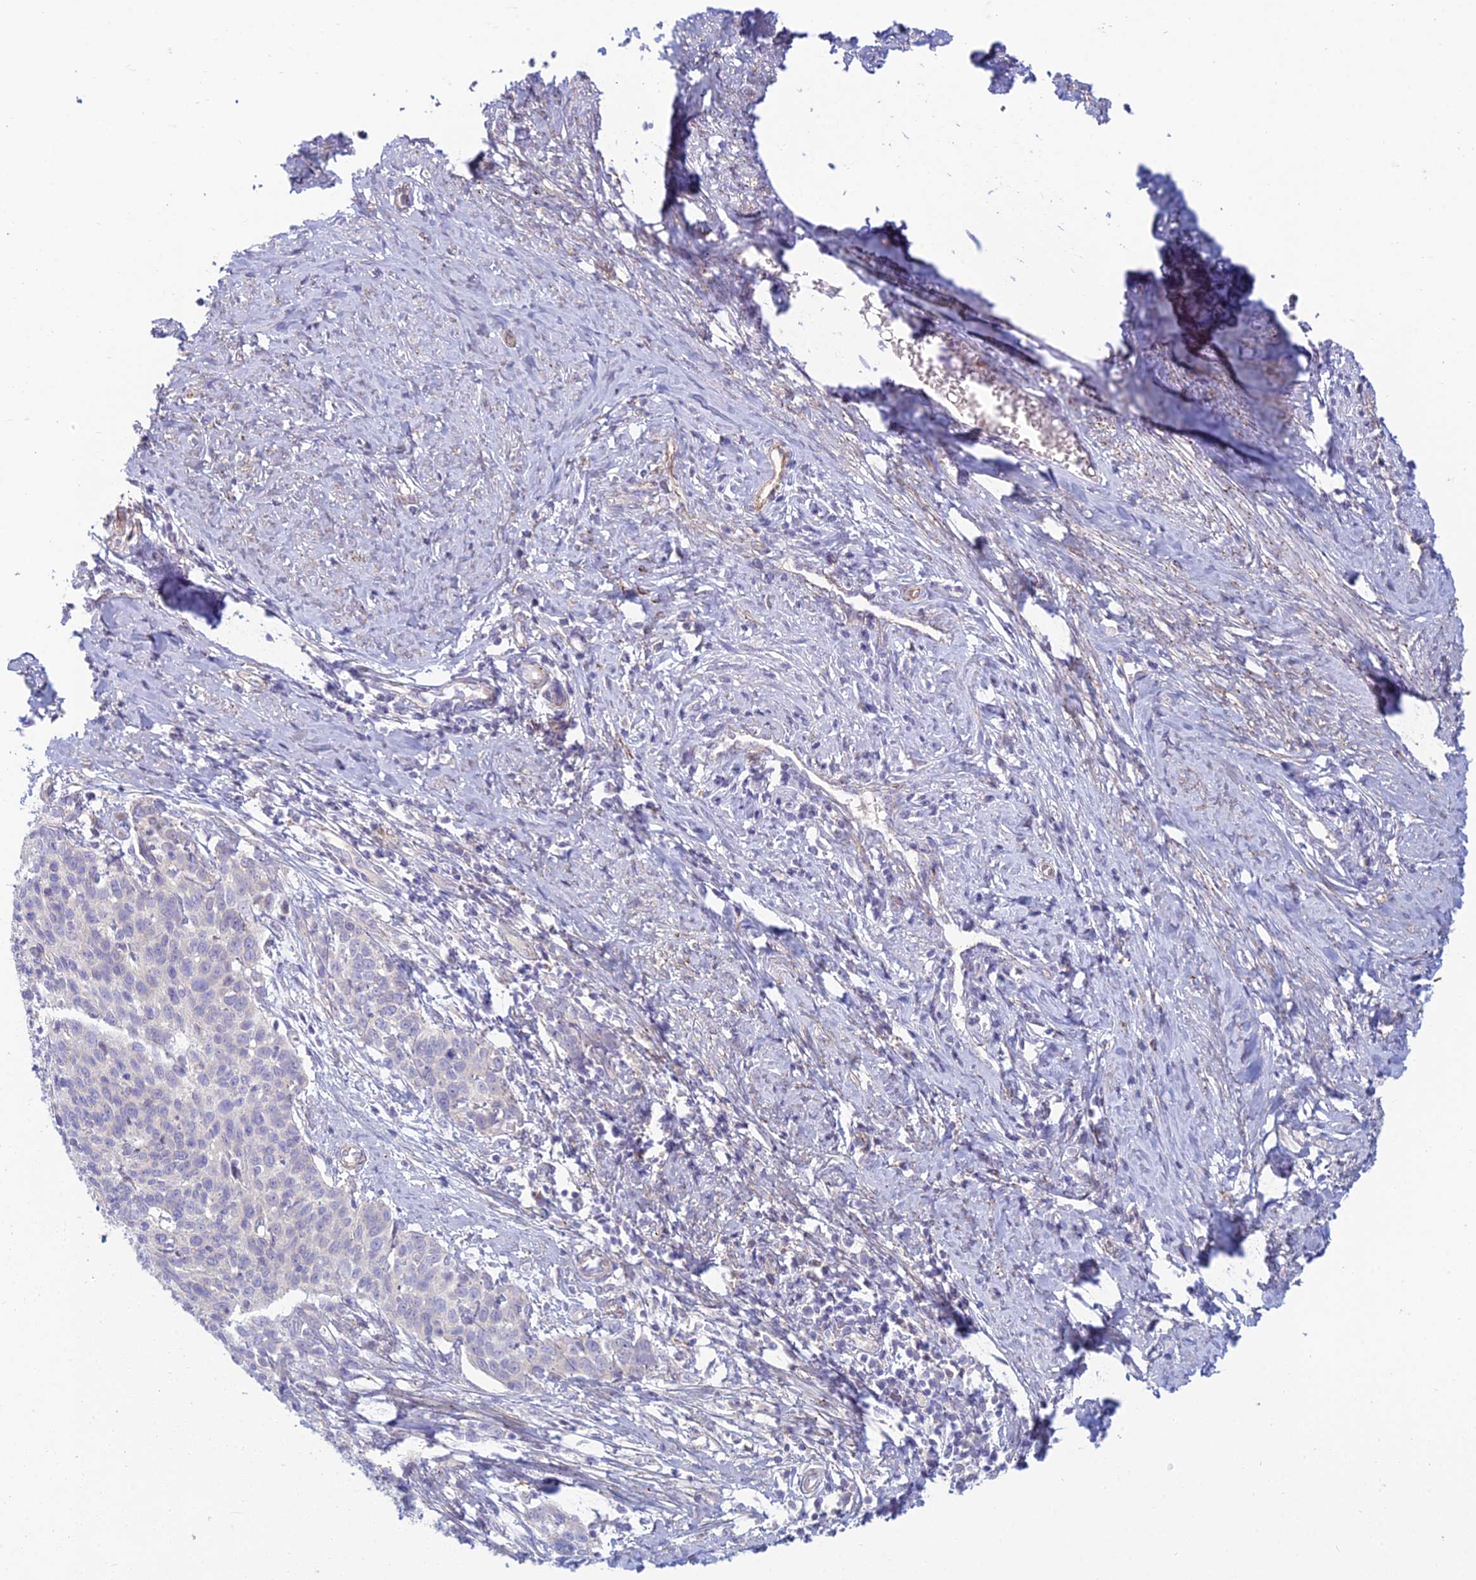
{"staining": {"intensity": "negative", "quantity": "none", "location": "none"}, "tissue": "cervical cancer", "cell_type": "Tumor cells", "image_type": "cancer", "snomed": [{"axis": "morphology", "description": "Squamous cell carcinoma, NOS"}, {"axis": "topography", "description": "Cervix"}], "caption": "DAB immunohistochemical staining of cervical cancer shows no significant positivity in tumor cells.", "gene": "DUS2", "patient": {"sex": "female", "age": 39}}